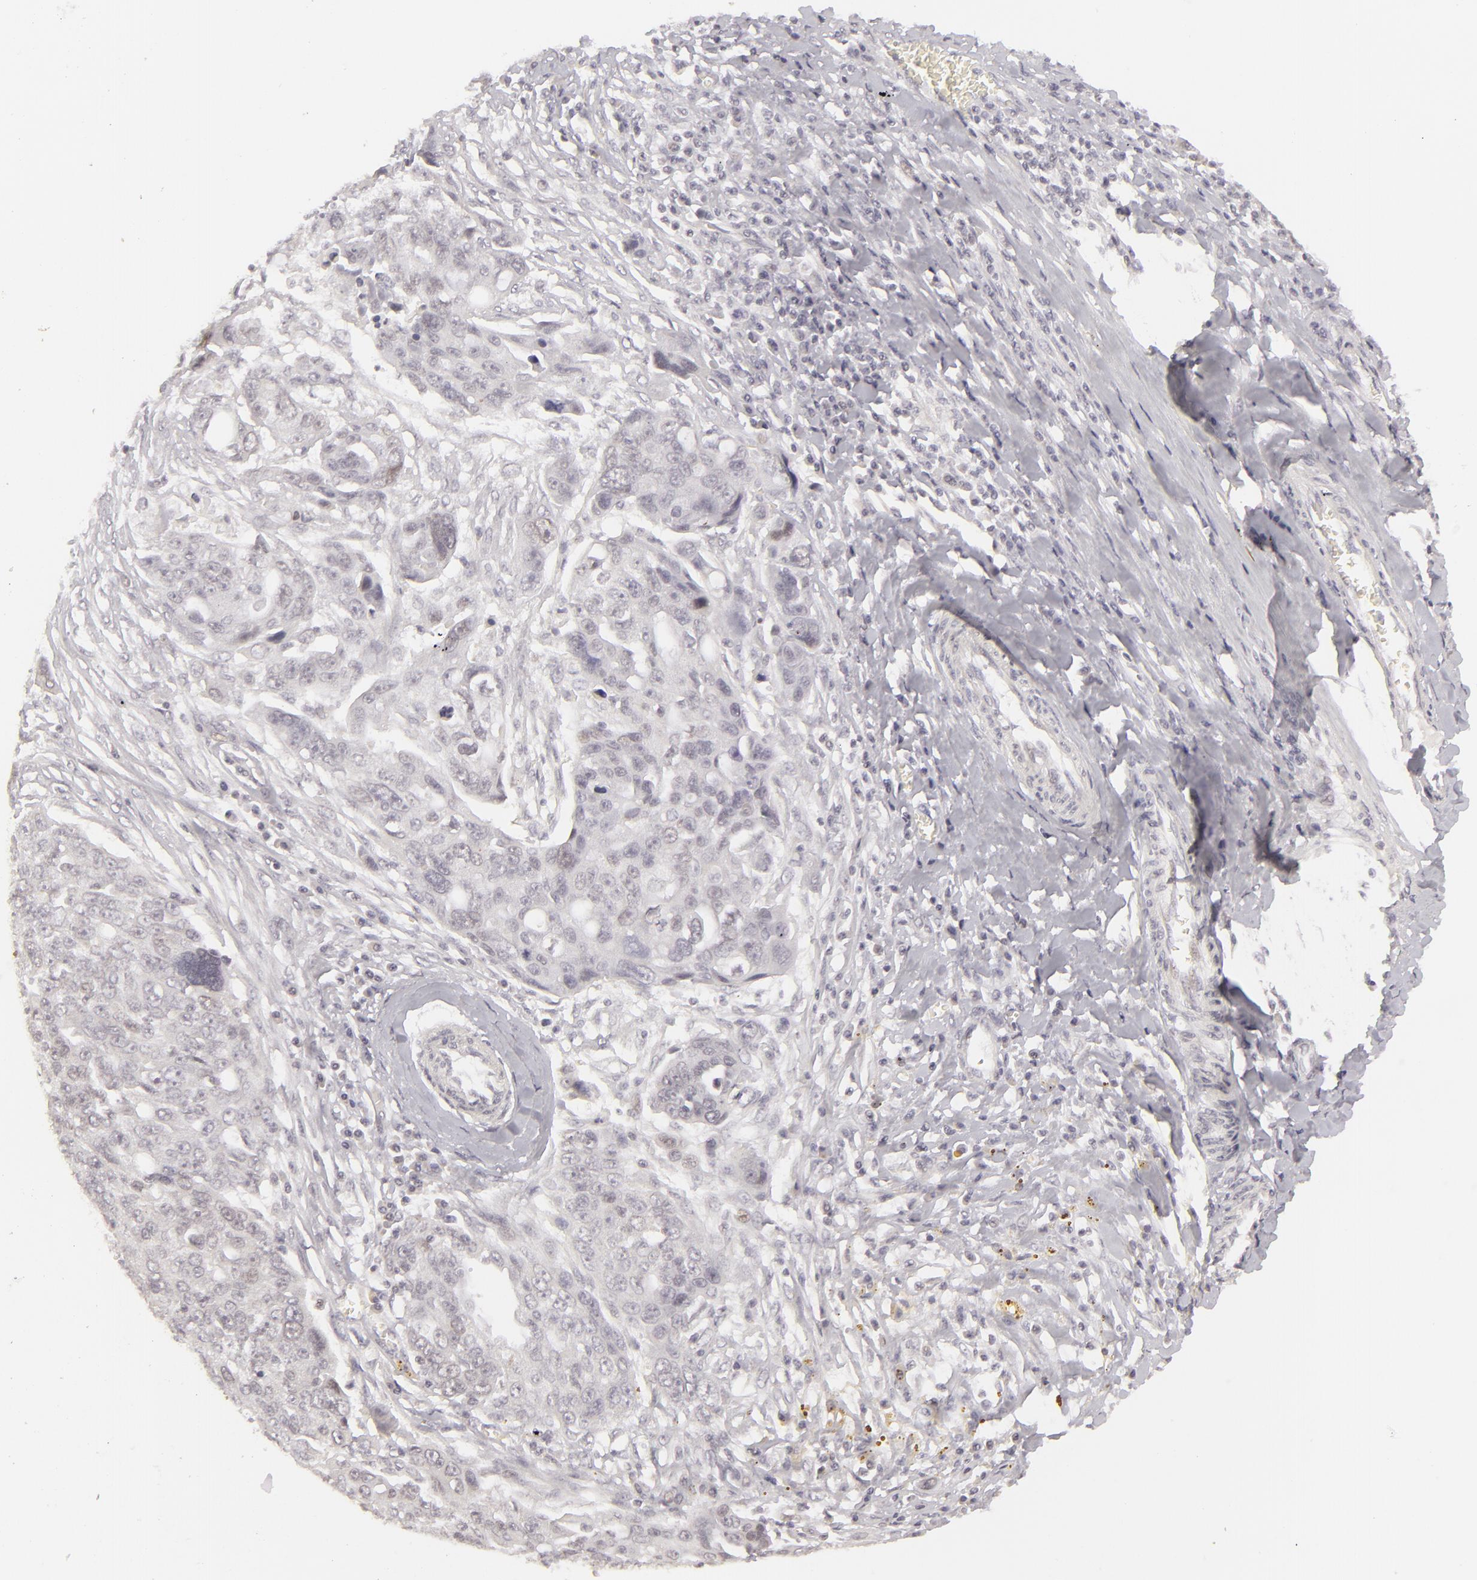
{"staining": {"intensity": "weak", "quantity": "<25%", "location": "nuclear"}, "tissue": "ovarian cancer", "cell_type": "Tumor cells", "image_type": "cancer", "snomed": [{"axis": "morphology", "description": "Carcinoma, endometroid"}, {"axis": "topography", "description": "Ovary"}], "caption": "A micrograph of human ovarian endometroid carcinoma is negative for staining in tumor cells.", "gene": "SIX1", "patient": {"sex": "female", "age": 75}}